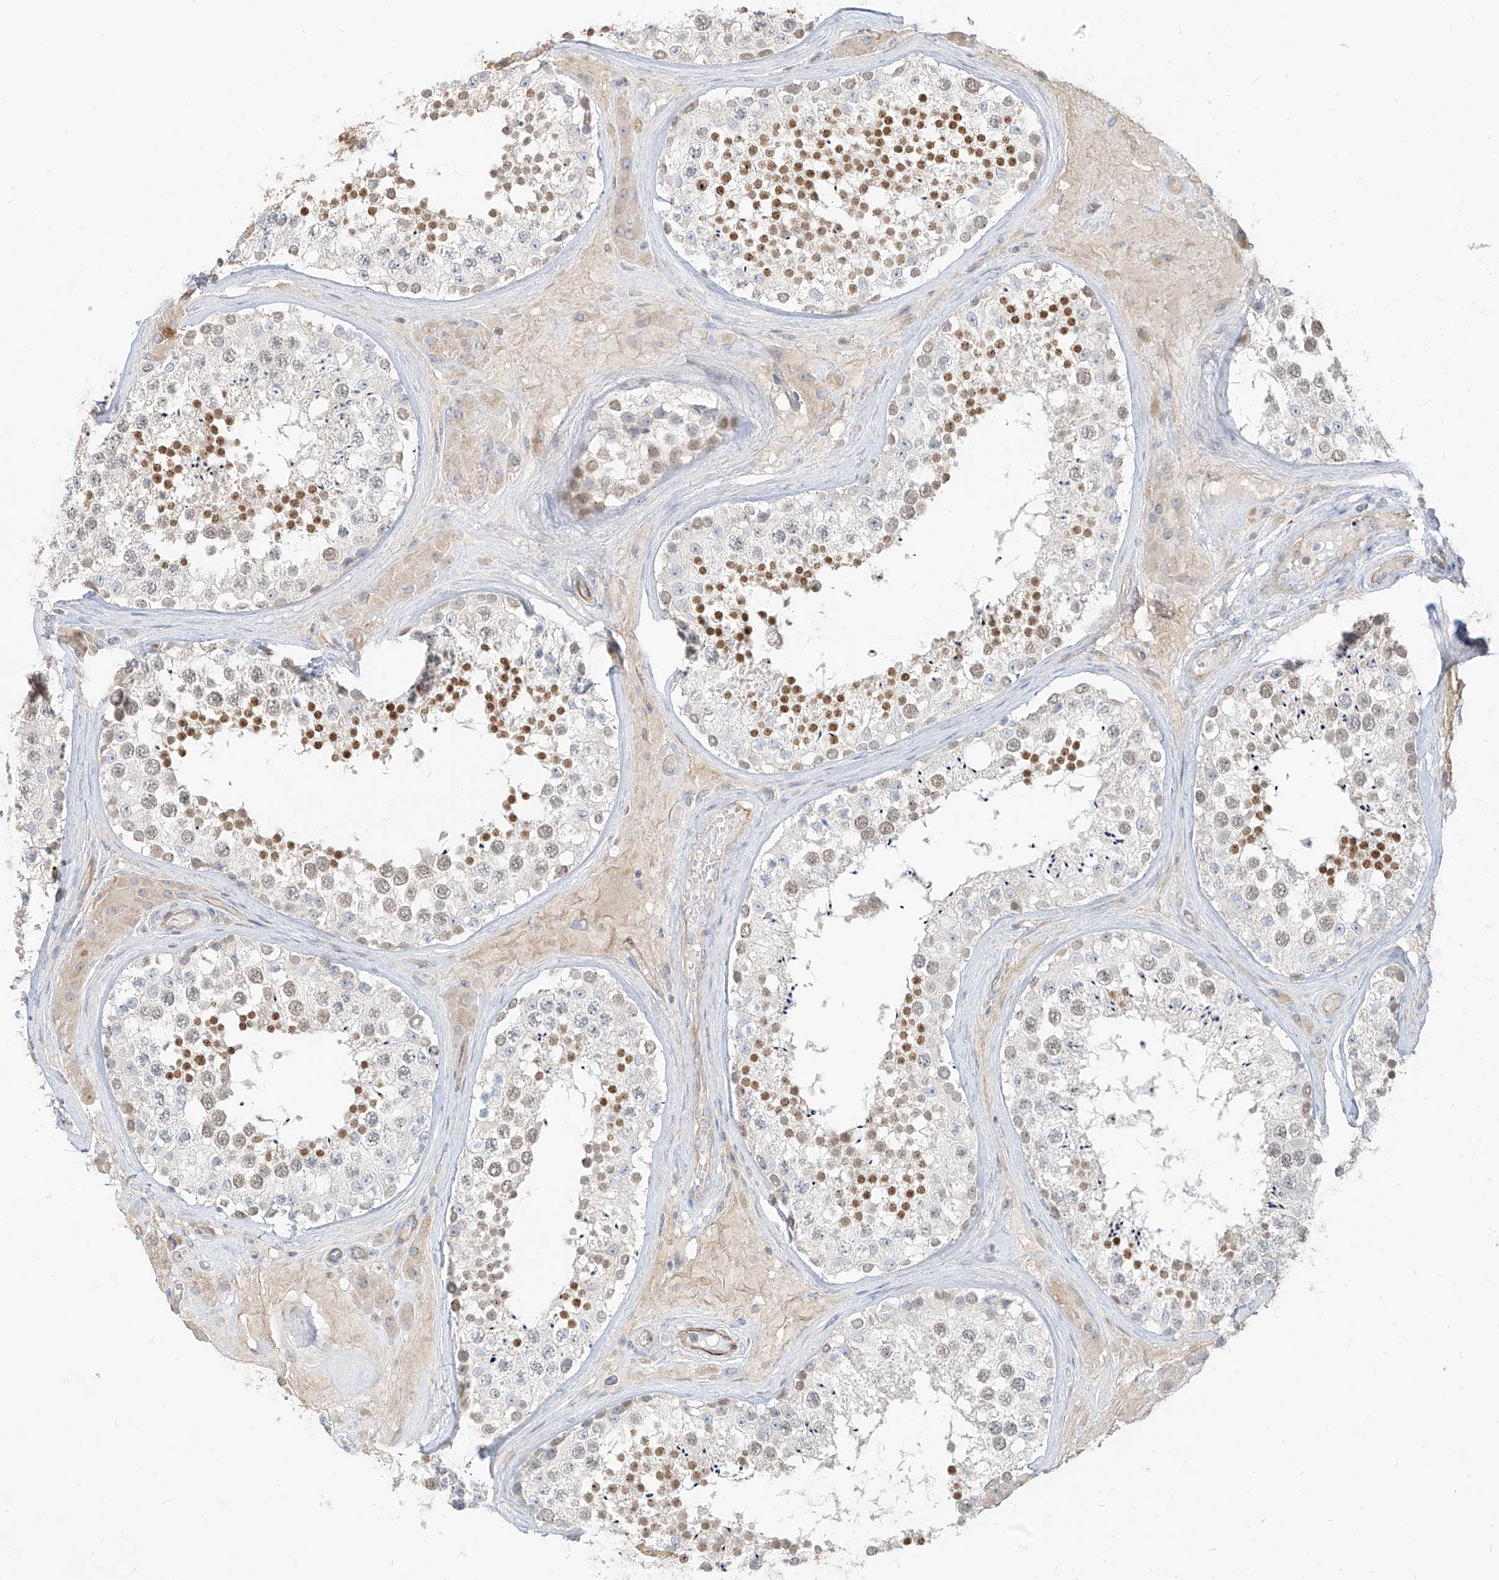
{"staining": {"intensity": "moderate", "quantity": "25%-75%", "location": "nuclear"}, "tissue": "testis", "cell_type": "Cells in seminiferous ducts", "image_type": "normal", "snomed": [{"axis": "morphology", "description": "Normal tissue, NOS"}, {"axis": "topography", "description": "Testis"}], "caption": "A medium amount of moderate nuclear expression is appreciated in about 25%-75% of cells in seminiferous ducts in unremarkable testis. The protein is stained brown, and the nuclei are stained in blue (DAB (3,3'-diaminobenzidine) IHC with brightfield microscopy, high magnification).", "gene": "C2orf42", "patient": {"sex": "male", "age": 46}}